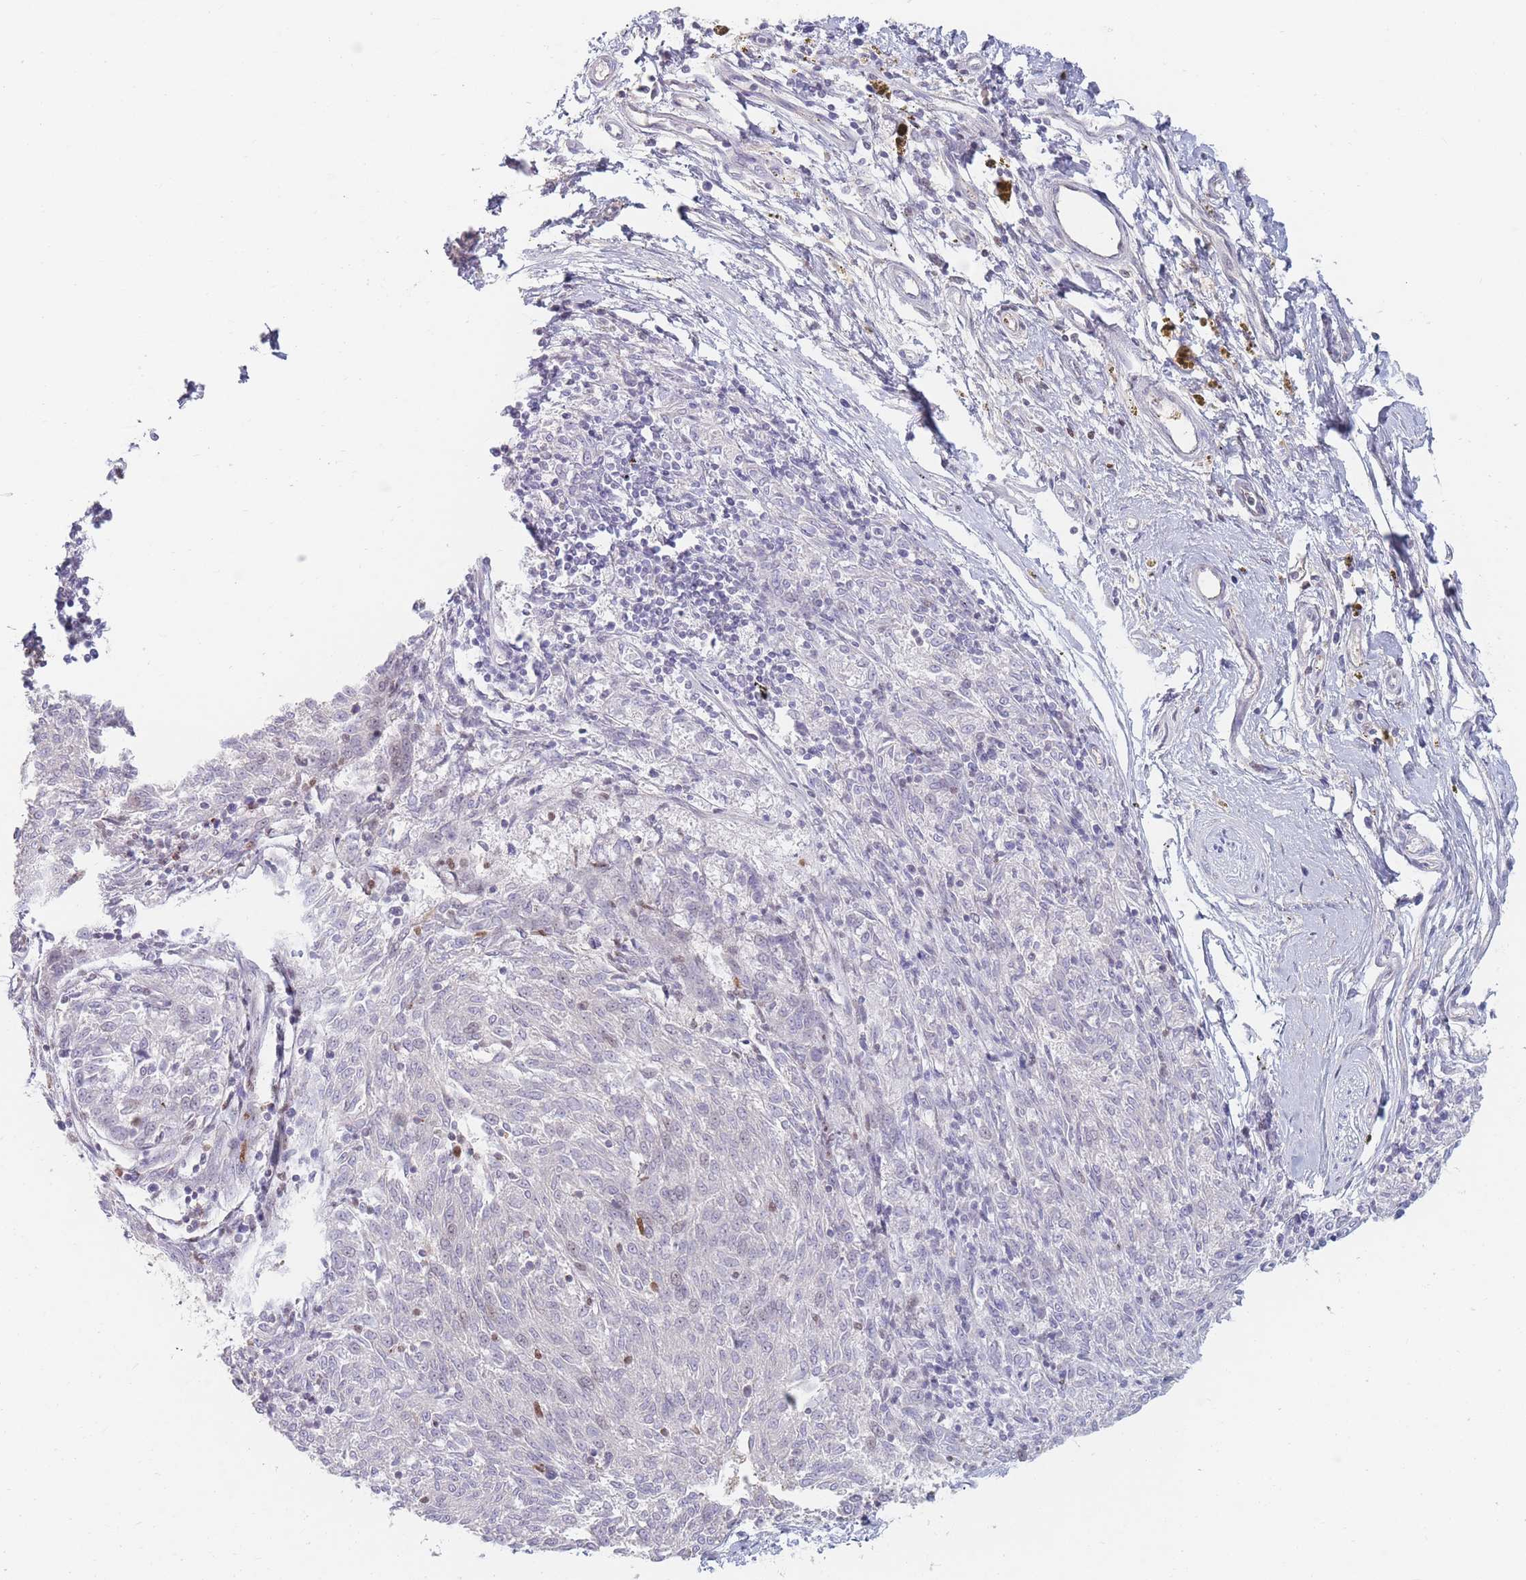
{"staining": {"intensity": "moderate", "quantity": "<25%", "location": "nuclear"}, "tissue": "melanoma", "cell_type": "Tumor cells", "image_type": "cancer", "snomed": [{"axis": "morphology", "description": "Malignant melanoma, NOS"}, {"axis": "topography", "description": "Skin"}], "caption": "Immunohistochemistry (IHC) of human melanoma reveals low levels of moderate nuclear positivity in about <25% of tumor cells.", "gene": "PRG4", "patient": {"sex": "female", "age": 72}}